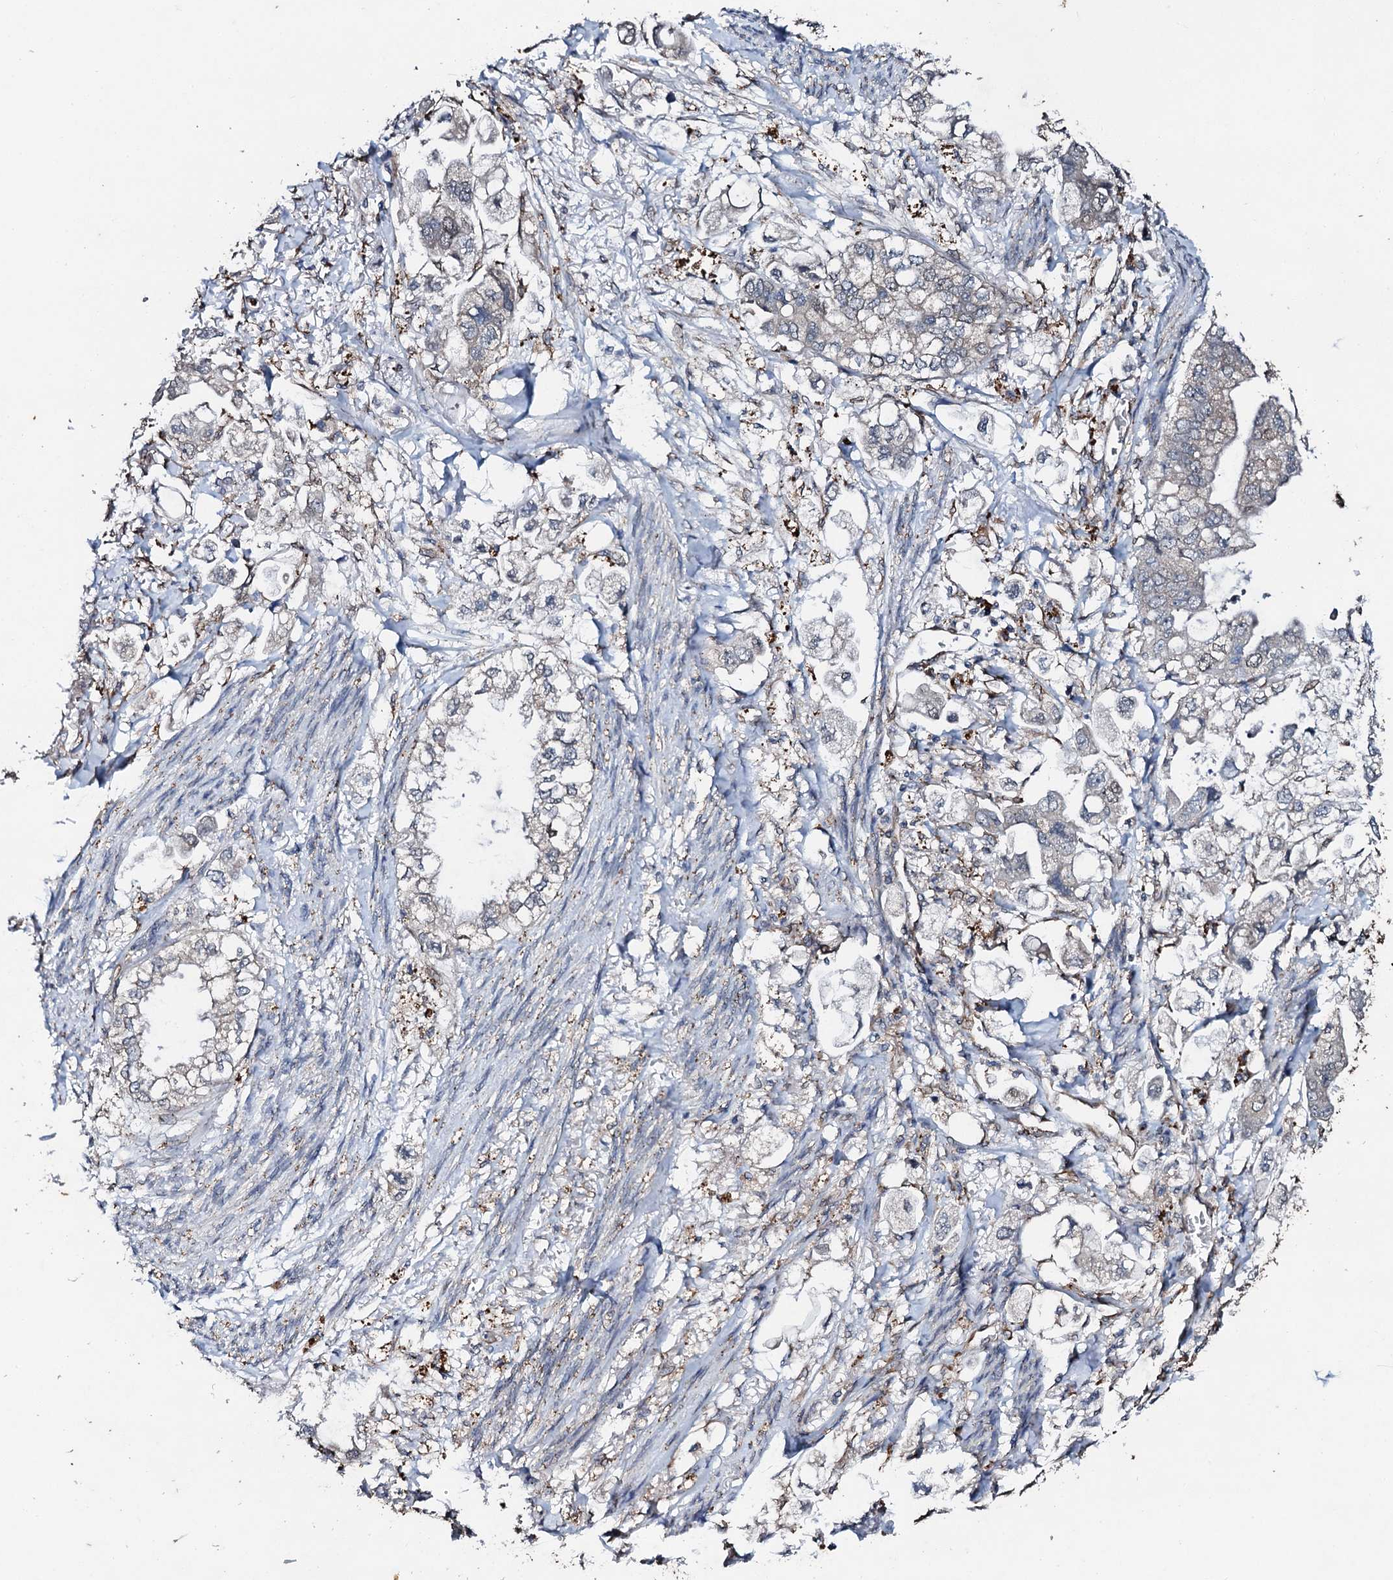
{"staining": {"intensity": "negative", "quantity": "none", "location": "none"}, "tissue": "stomach cancer", "cell_type": "Tumor cells", "image_type": "cancer", "snomed": [{"axis": "morphology", "description": "Adenocarcinoma, NOS"}, {"axis": "topography", "description": "Stomach"}], "caption": "Immunohistochemistry (IHC) of stomach cancer demonstrates no expression in tumor cells.", "gene": "ADAMTS10", "patient": {"sex": "male", "age": 62}}